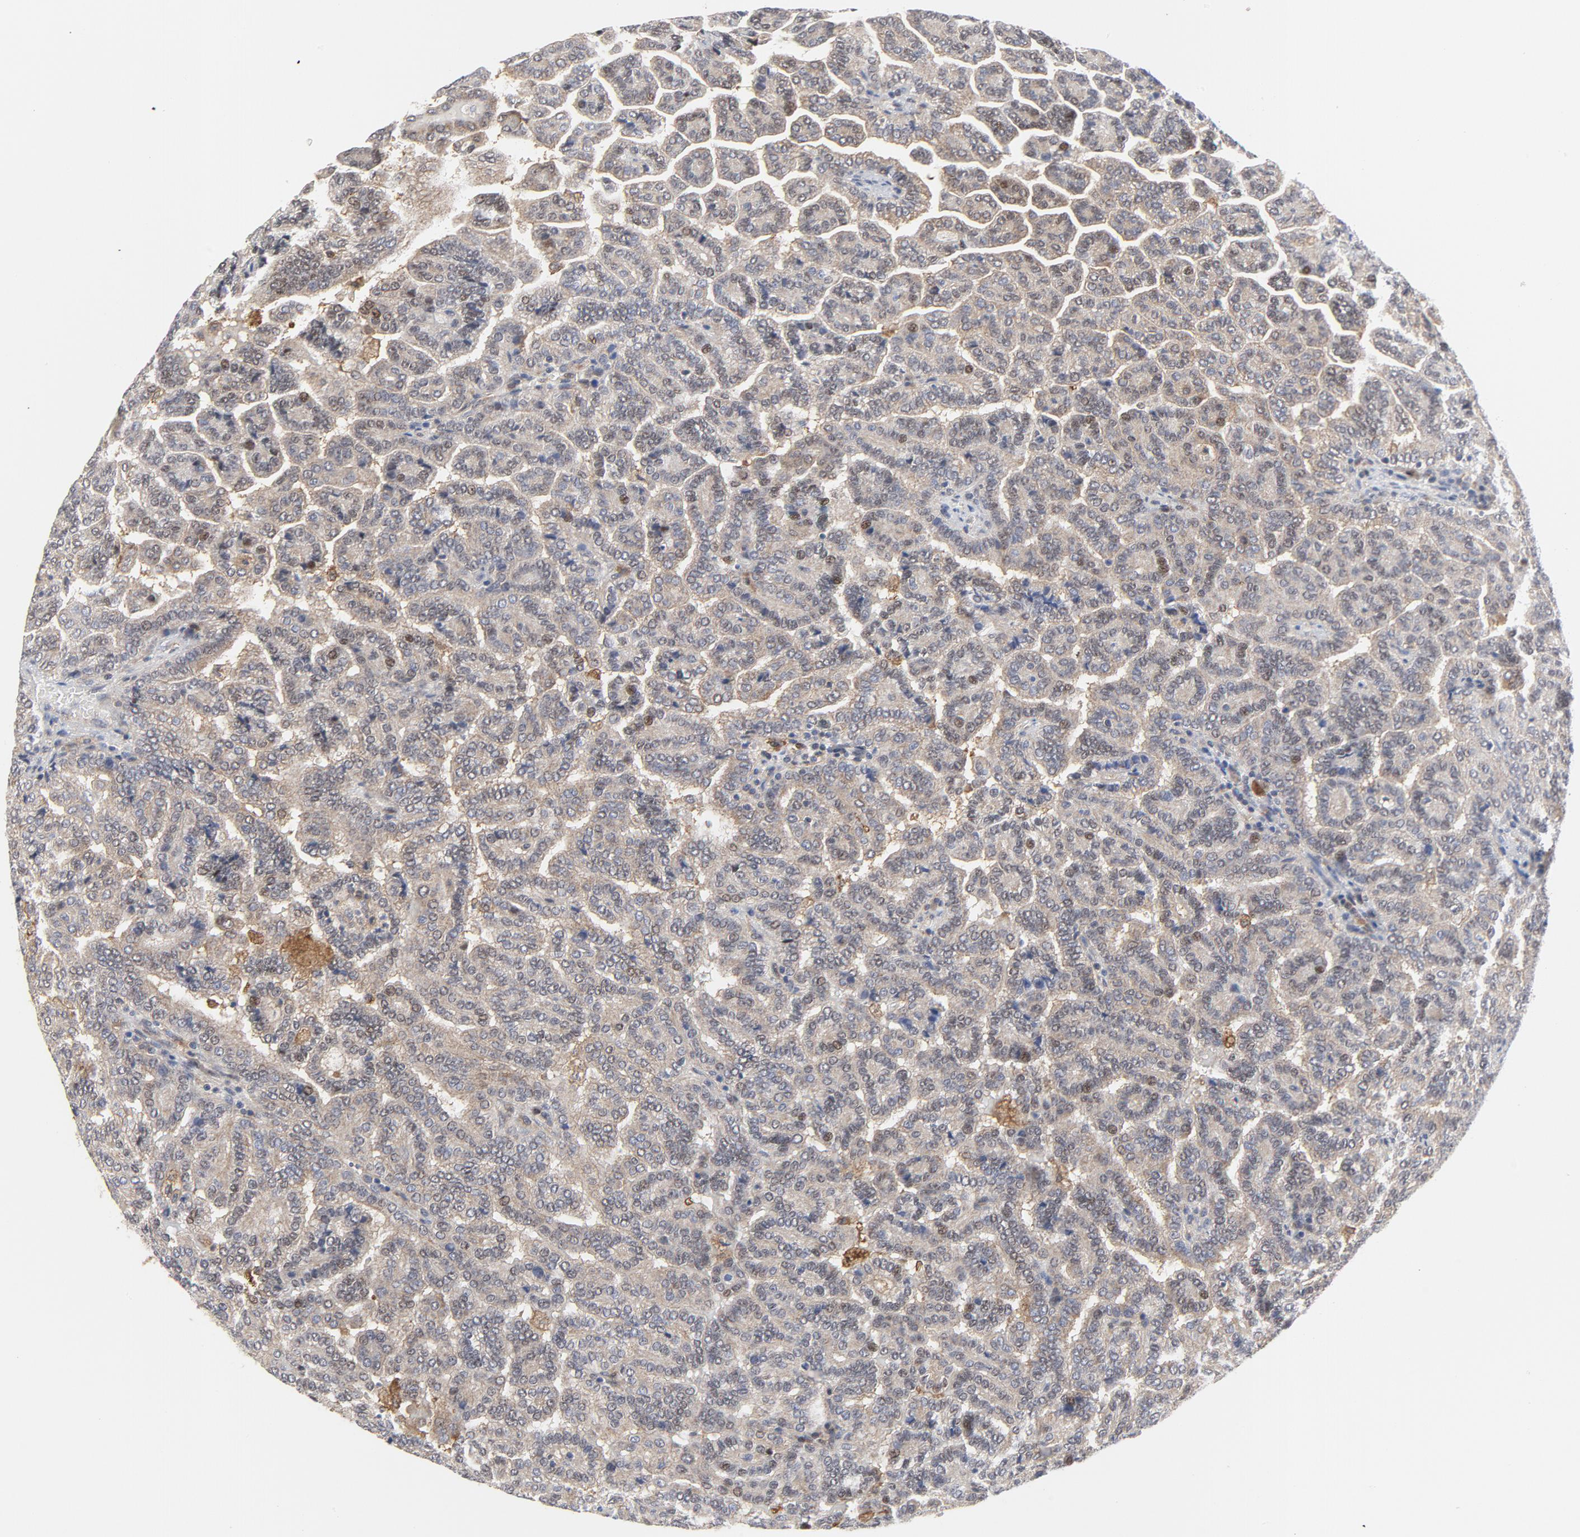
{"staining": {"intensity": "moderate", "quantity": ">75%", "location": "cytoplasmic/membranous"}, "tissue": "renal cancer", "cell_type": "Tumor cells", "image_type": "cancer", "snomed": [{"axis": "morphology", "description": "Adenocarcinoma, NOS"}, {"axis": "topography", "description": "Kidney"}], "caption": "Tumor cells reveal medium levels of moderate cytoplasmic/membranous expression in about >75% of cells in human renal cancer.", "gene": "RAPGEF4", "patient": {"sex": "male", "age": 61}}